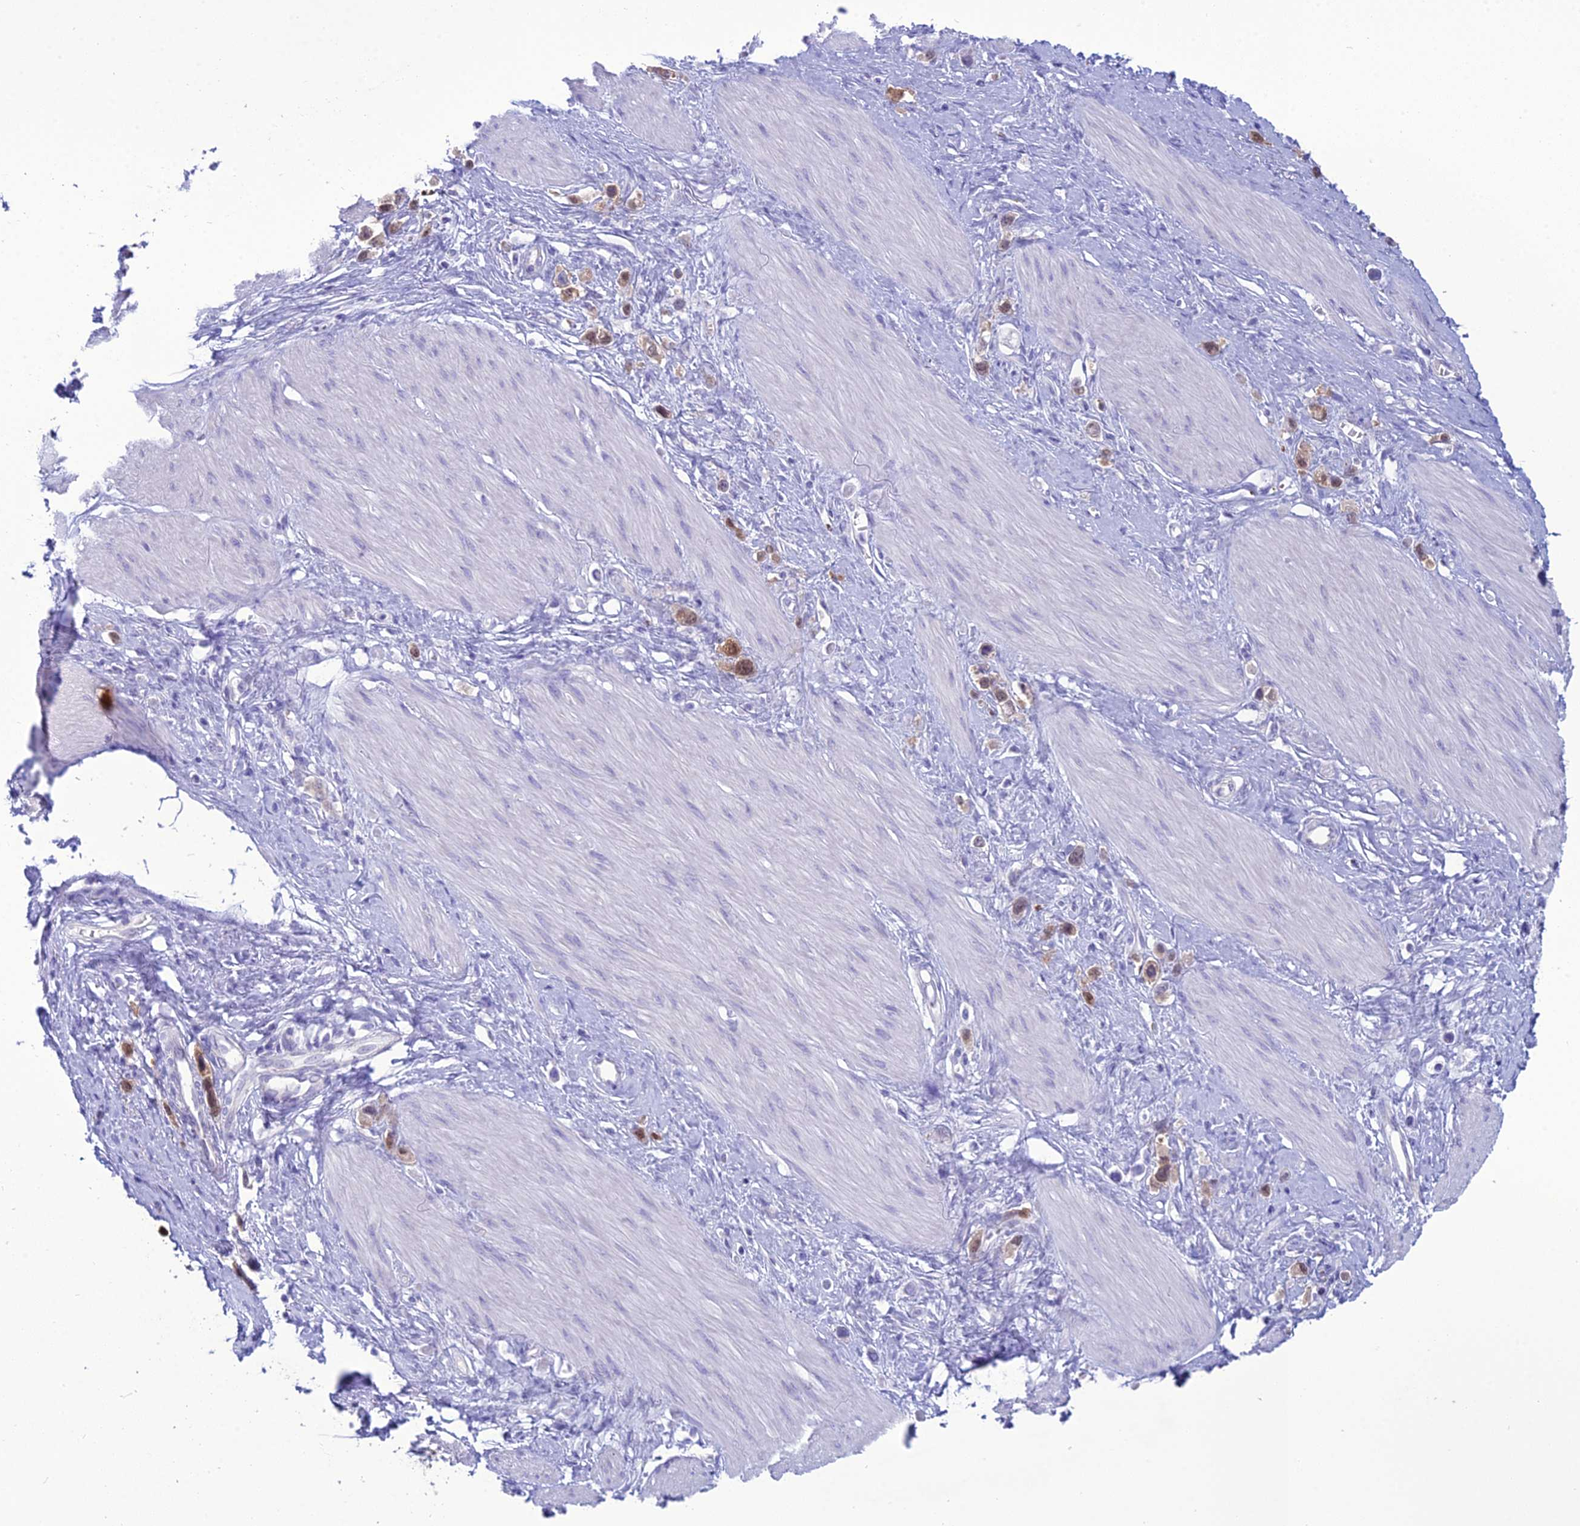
{"staining": {"intensity": "moderate", "quantity": ">75%", "location": "cytoplasmic/membranous,nuclear"}, "tissue": "stomach cancer", "cell_type": "Tumor cells", "image_type": "cancer", "snomed": [{"axis": "morphology", "description": "Adenocarcinoma, NOS"}, {"axis": "topography", "description": "Stomach"}], "caption": "Tumor cells show medium levels of moderate cytoplasmic/membranous and nuclear positivity in about >75% of cells in stomach cancer.", "gene": "GNPNAT1", "patient": {"sex": "female", "age": 65}}